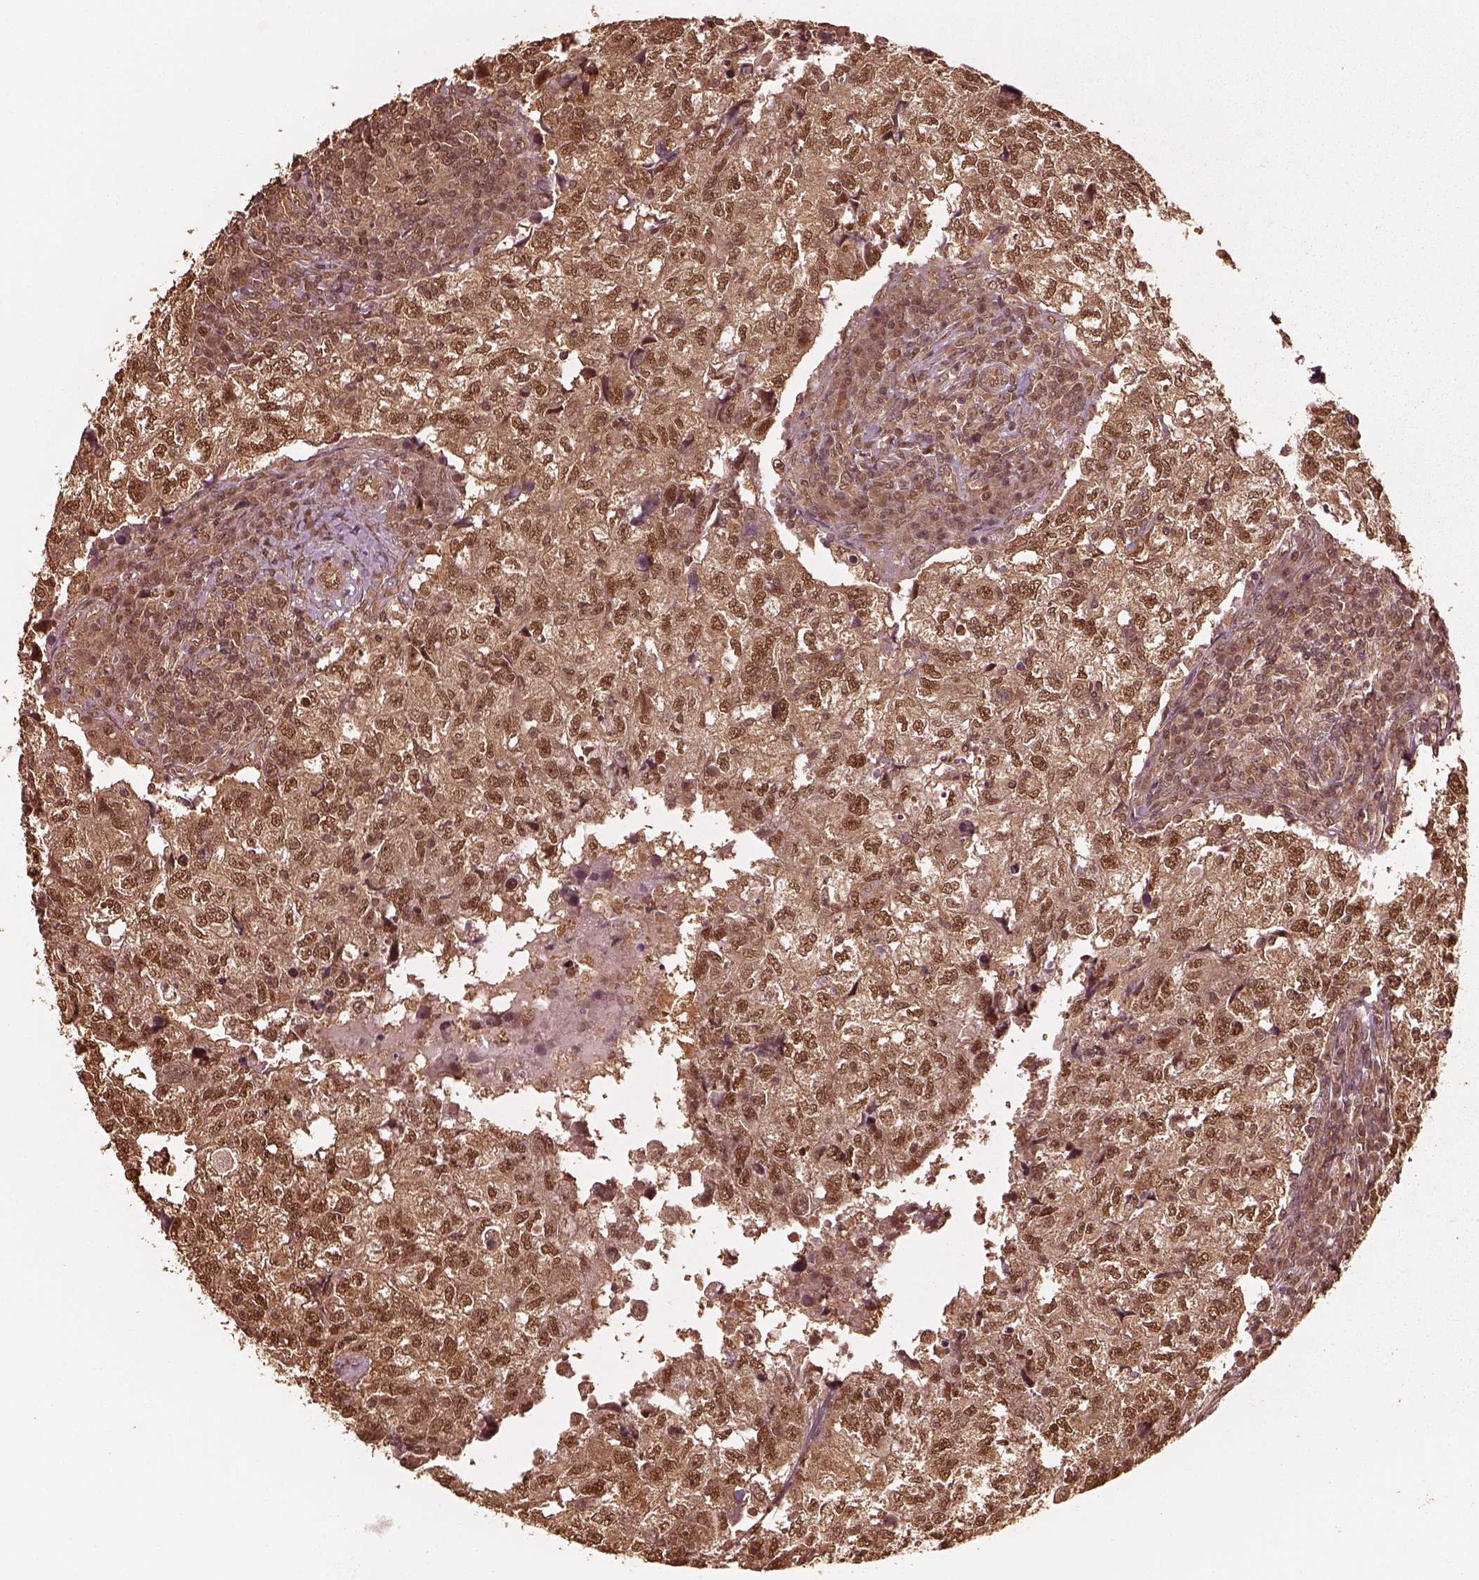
{"staining": {"intensity": "moderate", "quantity": ">75%", "location": "nuclear"}, "tissue": "breast cancer", "cell_type": "Tumor cells", "image_type": "cancer", "snomed": [{"axis": "morphology", "description": "Duct carcinoma"}, {"axis": "topography", "description": "Breast"}], "caption": "Immunohistochemical staining of breast infiltrating ductal carcinoma displays medium levels of moderate nuclear staining in about >75% of tumor cells. (Stains: DAB (3,3'-diaminobenzidine) in brown, nuclei in blue, Microscopy: brightfield microscopy at high magnification).", "gene": "PSMC5", "patient": {"sex": "female", "age": 30}}